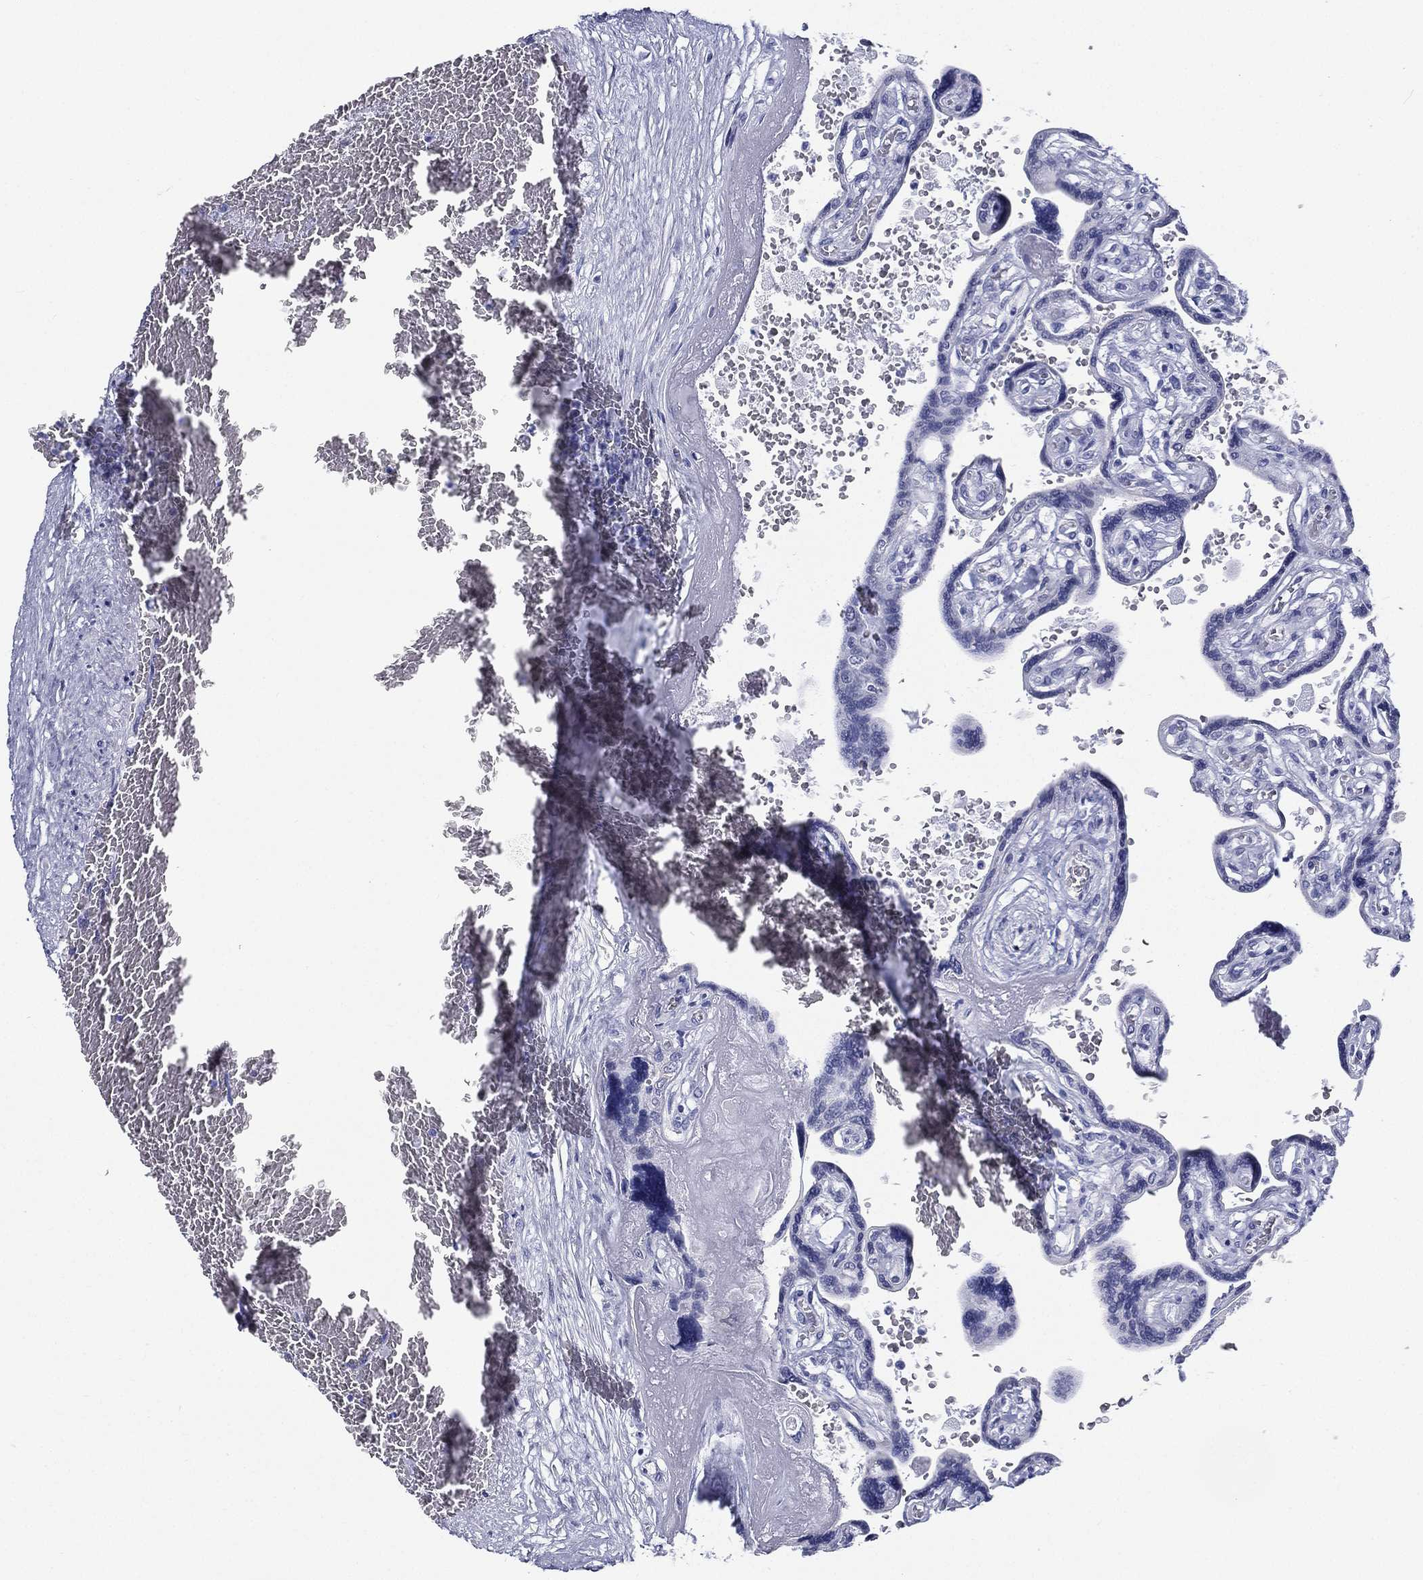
{"staining": {"intensity": "negative", "quantity": "none", "location": "none"}, "tissue": "placenta", "cell_type": "Decidual cells", "image_type": "normal", "snomed": [{"axis": "morphology", "description": "Normal tissue, NOS"}, {"axis": "topography", "description": "Placenta"}], "caption": "Protein analysis of benign placenta reveals no significant positivity in decidual cells. (DAB immunohistochemistry (IHC), high magnification).", "gene": "RSPH4A", "patient": {"sex": "female", "age": 32}}